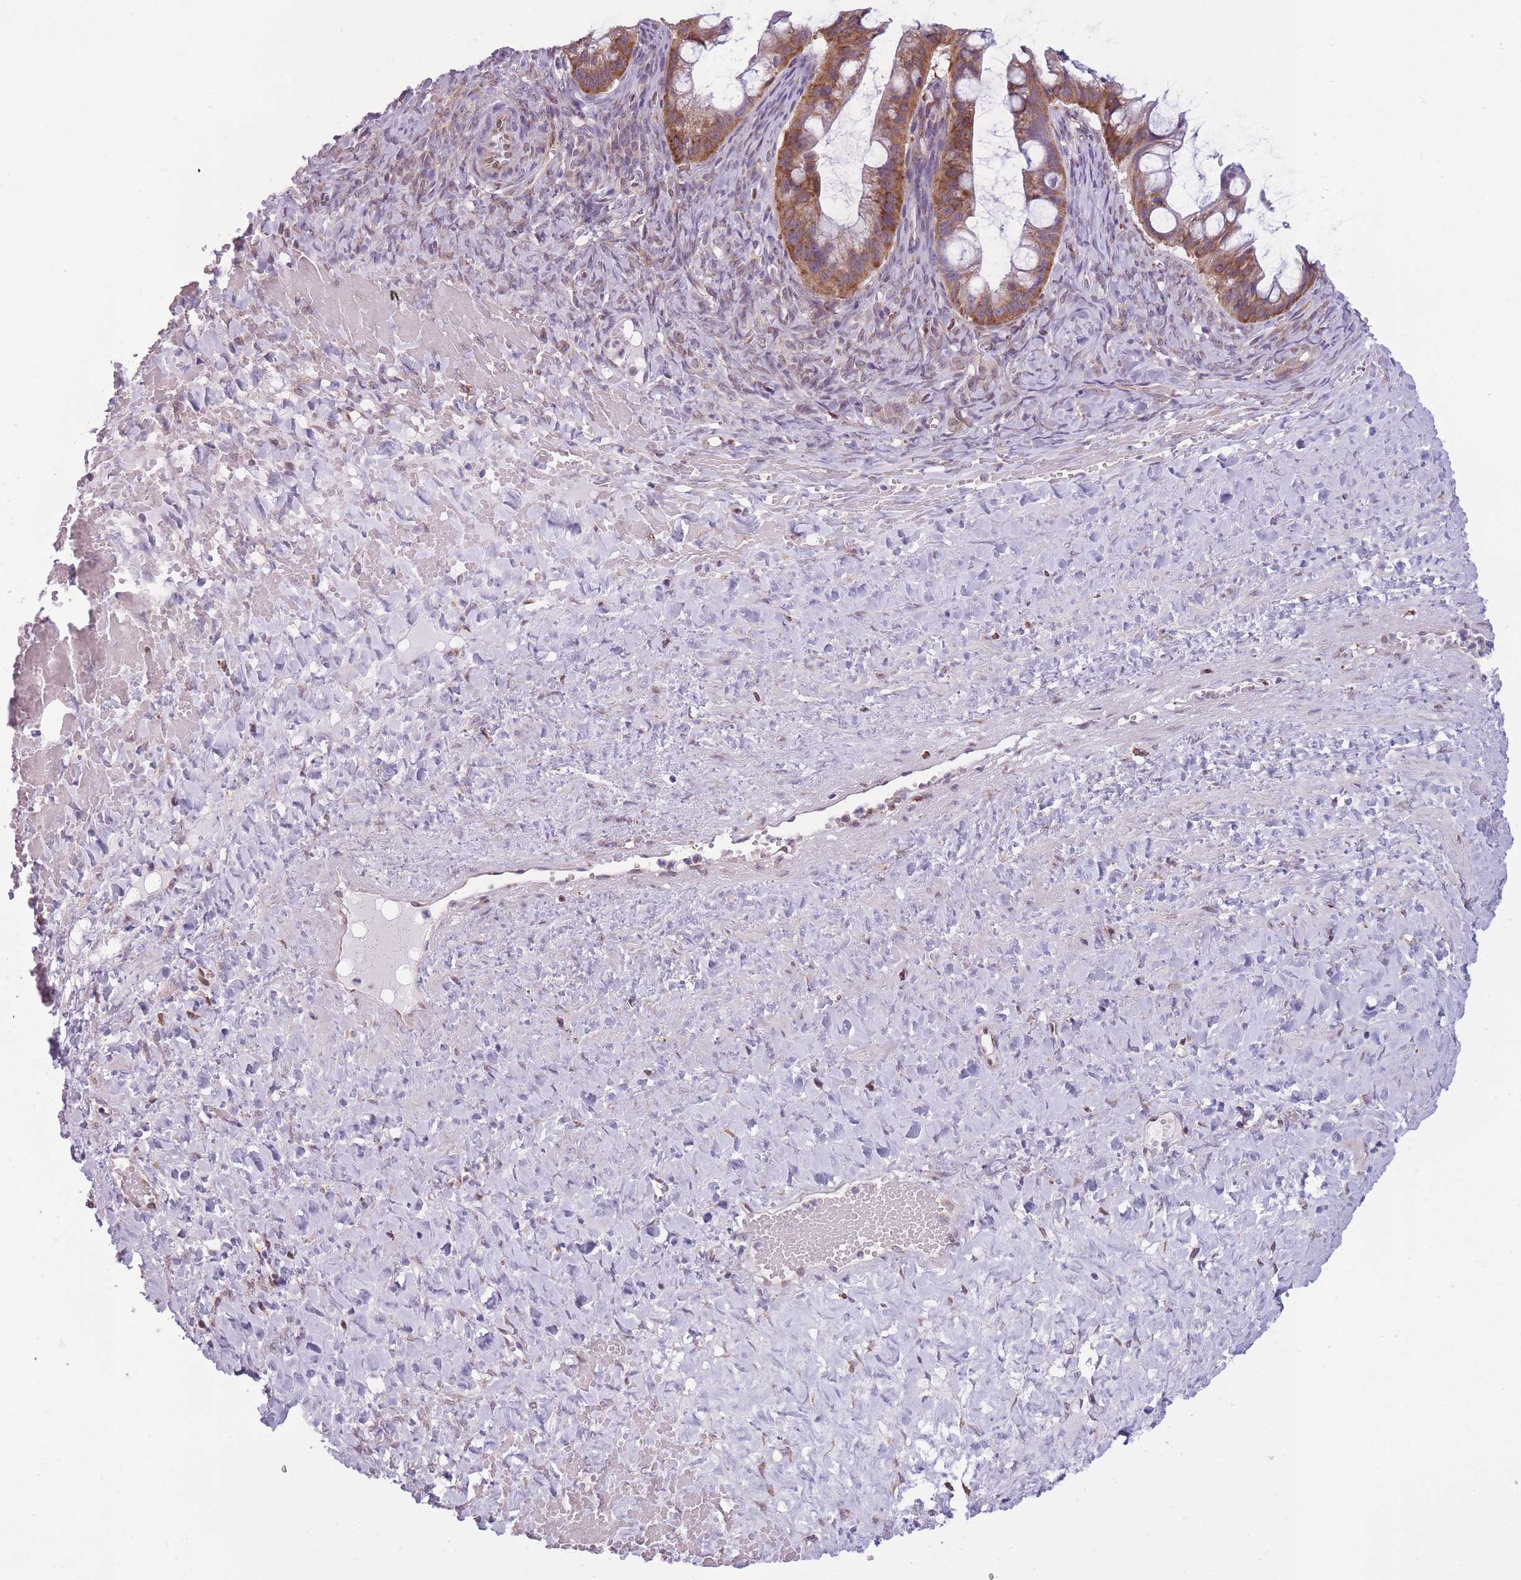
{"staining": {"intensity": "moderate", "quantity": ">75%", "location": "cytoplasmic/membranous"}, "tissue": "ovarian cancer", "cell_type": "Tumor cells", "image_type": "cancer", "snomed": [{"axis": "morphology", "description": "Cystadenocarcinoma, mucinous, NOS"}, {"axis": "topography", "description": "Ovary"}], "caption": "Moderate cytoplasmic/membranous protein expression is seen in about >75% of tumor cells in ovarian mucinous cystadenocarcinoma. (DAB (3,3'-diaminobenzidine) IHC with brightfield microscopy, high magnification).", "gene": "TMEM121", "patient": {"sex": "female", "age": 73}}